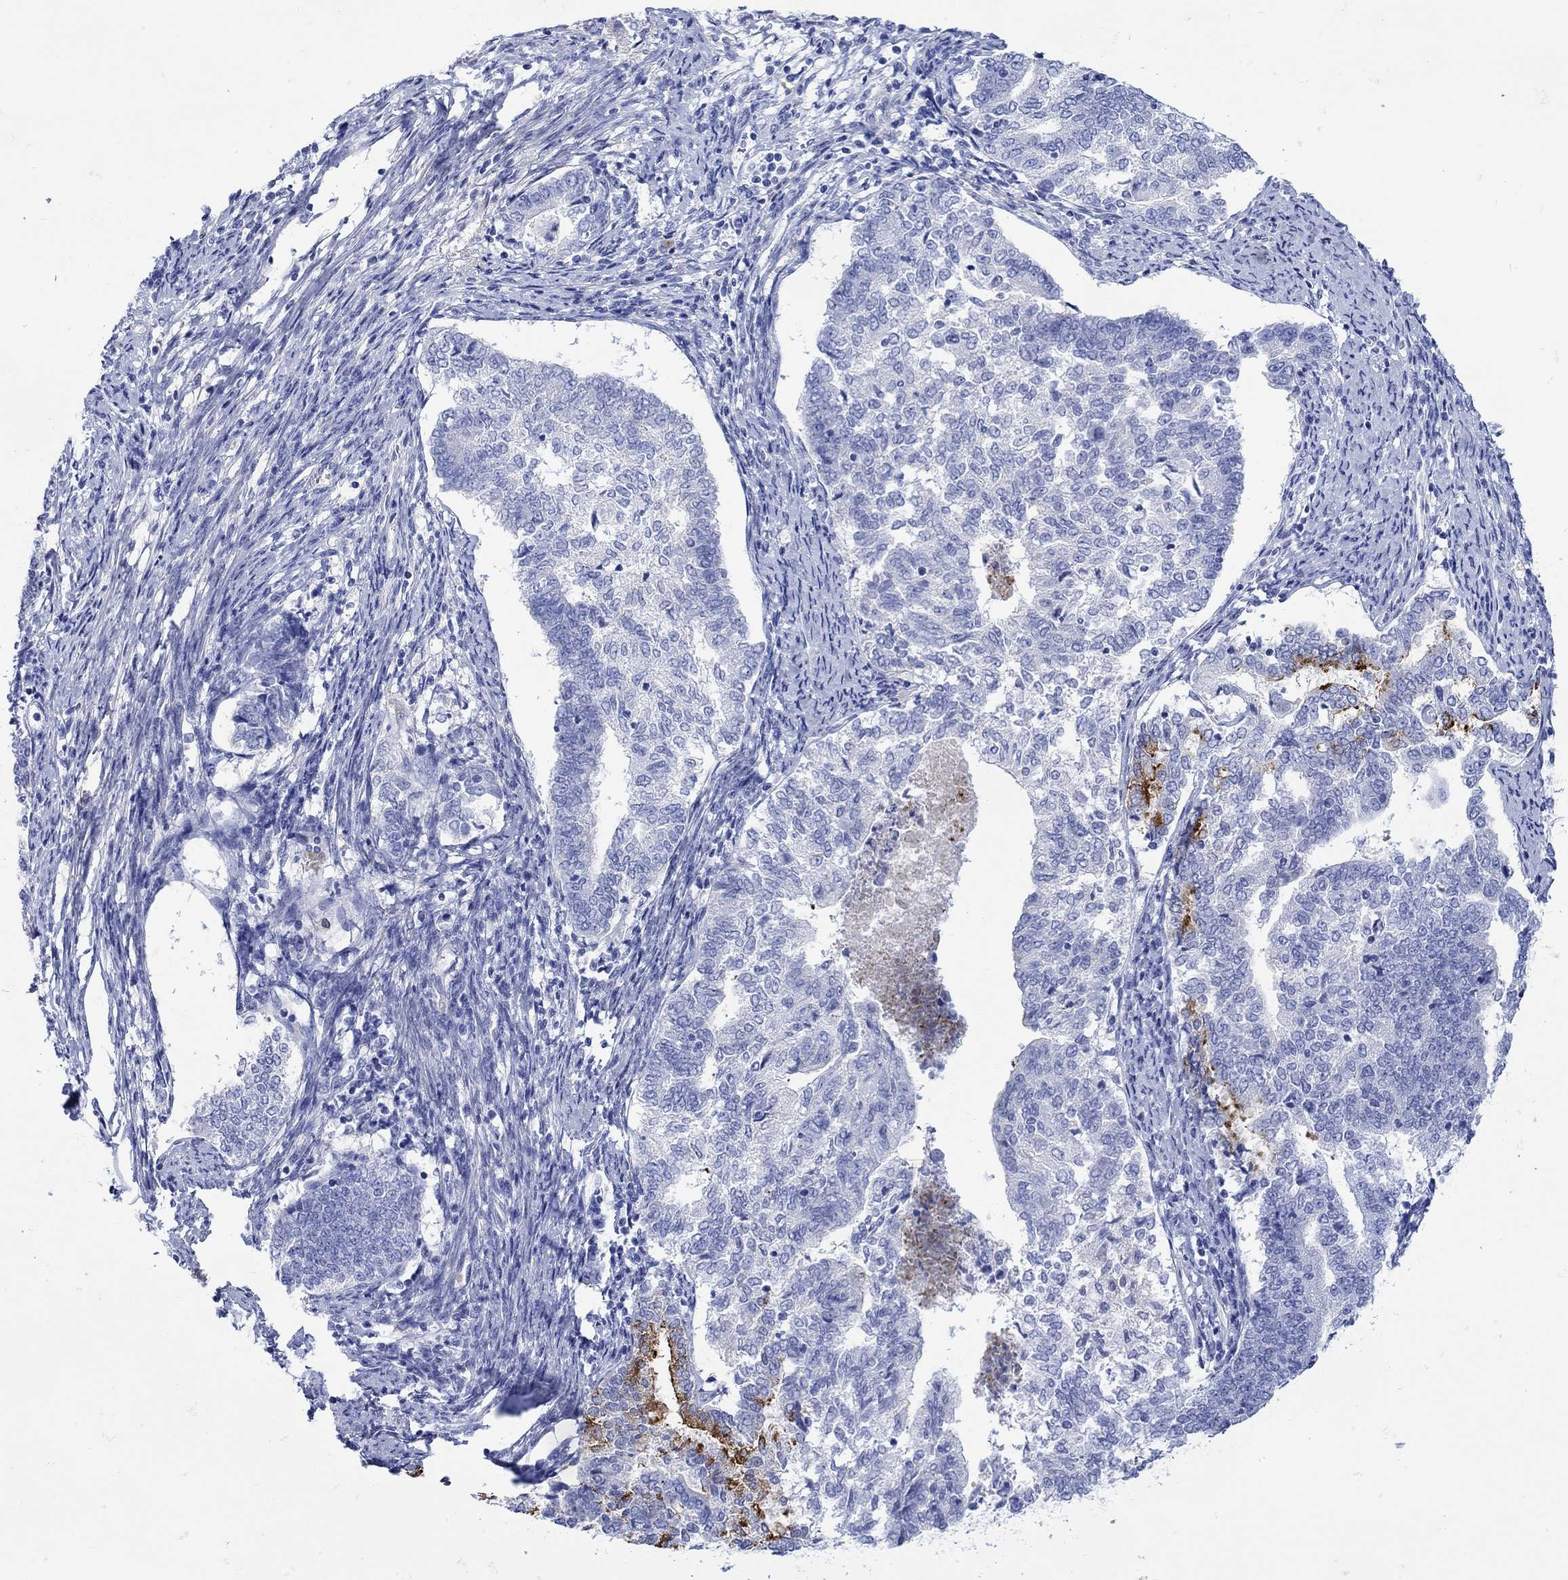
{"staining": {"intensity": "negative", "quantity": "none", "location": "none"}, "tissue": "endometrial cancer", "cell_type": "Tumor cells", "image_type": "cancer", "snomed": [{"axis": "morphology", "description": "Adenocarcinoma, NOS"}, {"axis": "topography", "description": "Endometrium"}], "caption": "IHC micrograph of neoplastic tissue: endometrial adenocarcinoma stained with DAB (3,3'-diaminobenzidine) displays no significant protein staining in tumor cells. (Stains: DAB (3,3'-diaminobenzidine) immunohistochemistry with hematoxylin counter stain, Microscopy: brightfield microscopy at high magnification).", "gene": "ANKMY1", "patient": {"sex": "female", "age": 65}}